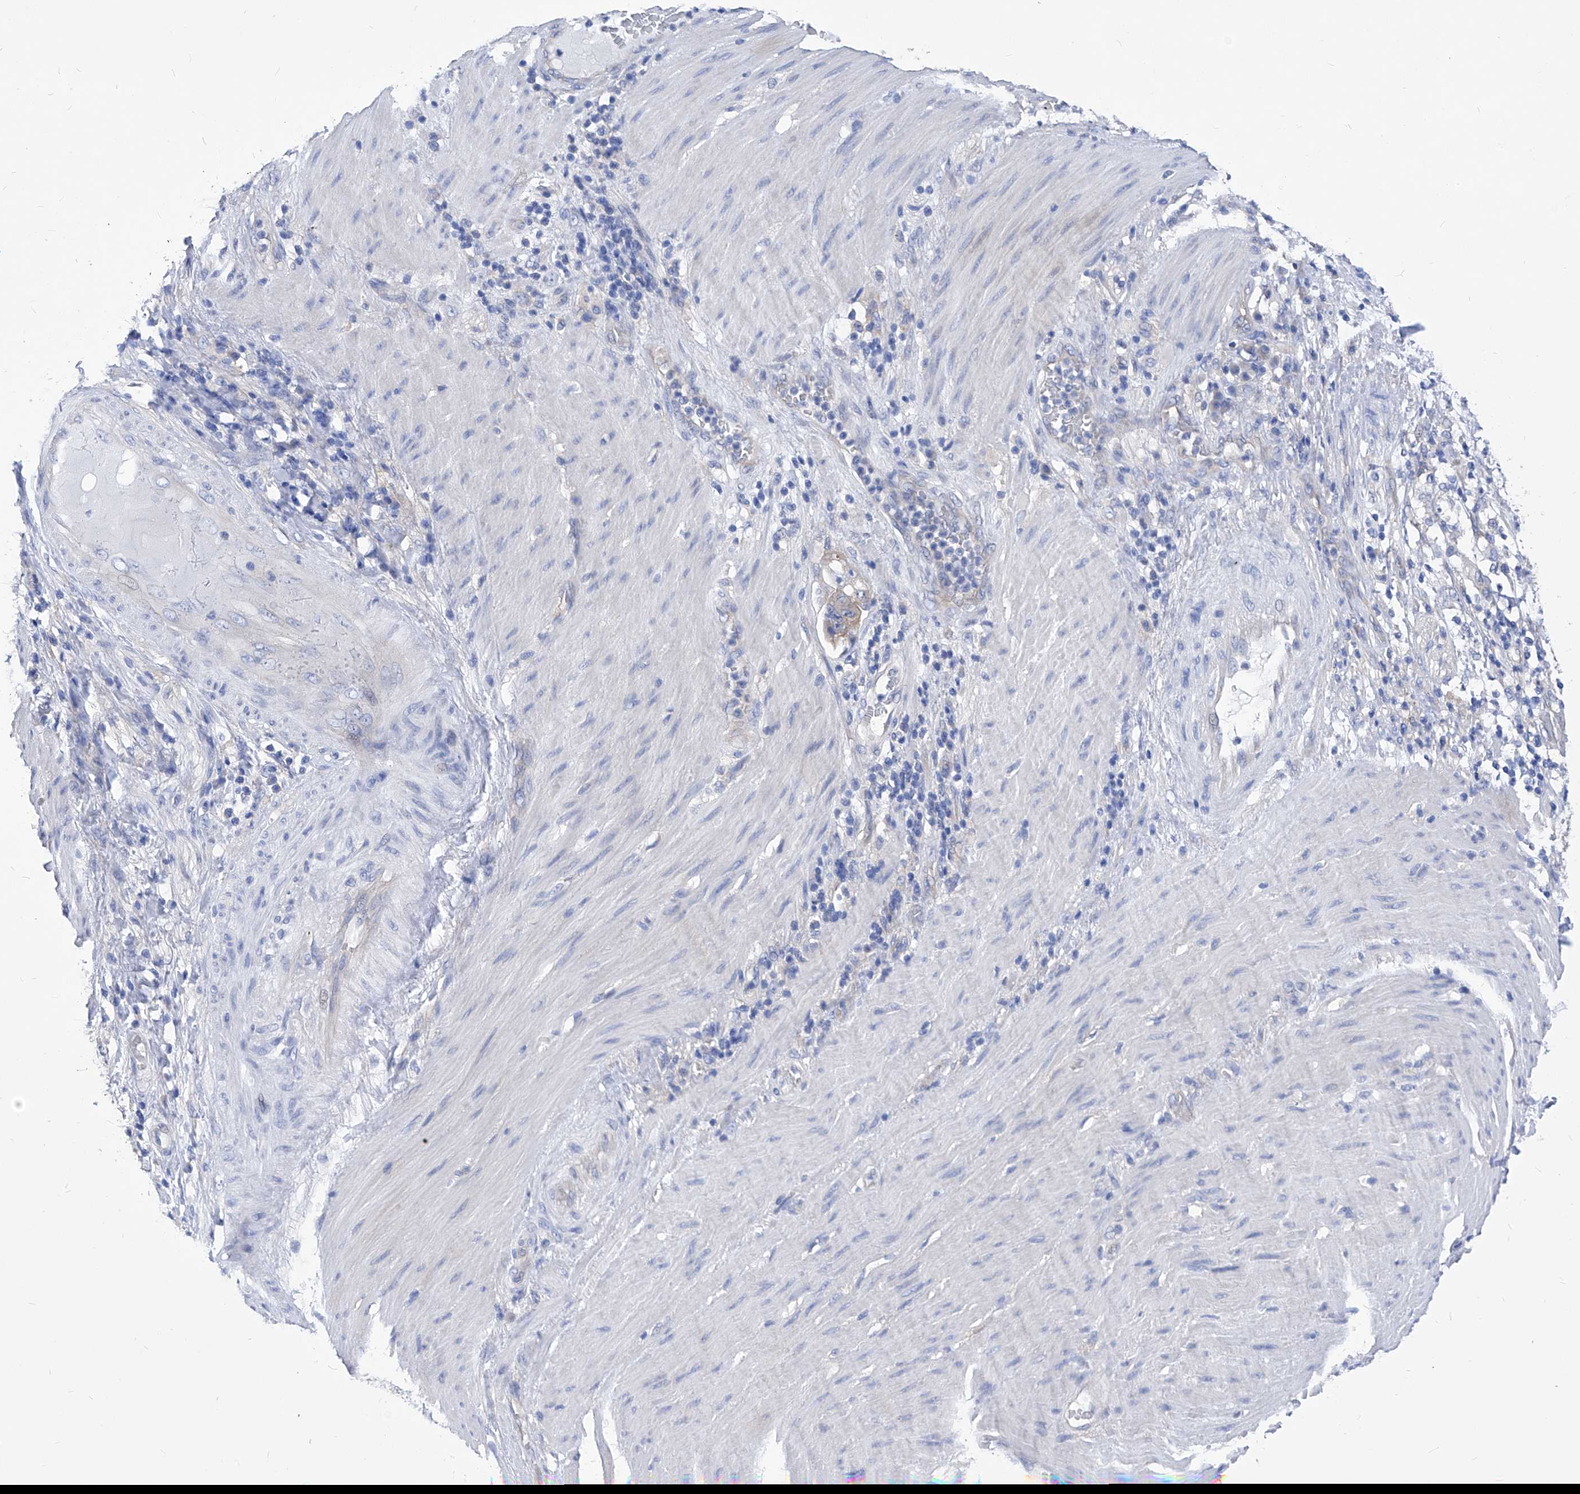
{"staining": {"intensity": "negative", "quantity": "none", "location": "none"}, "tissue": "stomach cancer", "cell_type": "Tumor cells", "image_type": "cancer", "snomed": [{"axis": "morphology", "description": "Adenocarcinoma, NOS"}, {"axis": "topography", "description": "Stomach"}], "caption": "Immunohistochemistry (IHC) micrograph of neoplastic tissue: stomach cancer (adenocarcinoma) stained with DAB (3,3'-diaminobenzidine) demonstrates no significant protein positivity in tumor cells. (Stains: DAB (3,3'-diaminobenzidine) IHC with hematoxylin counter stain, Microscopy: brightfield microscopy at high magnification).", "gene": "XPNPEP1", "patient": {"sex": "female", "age": 73}}